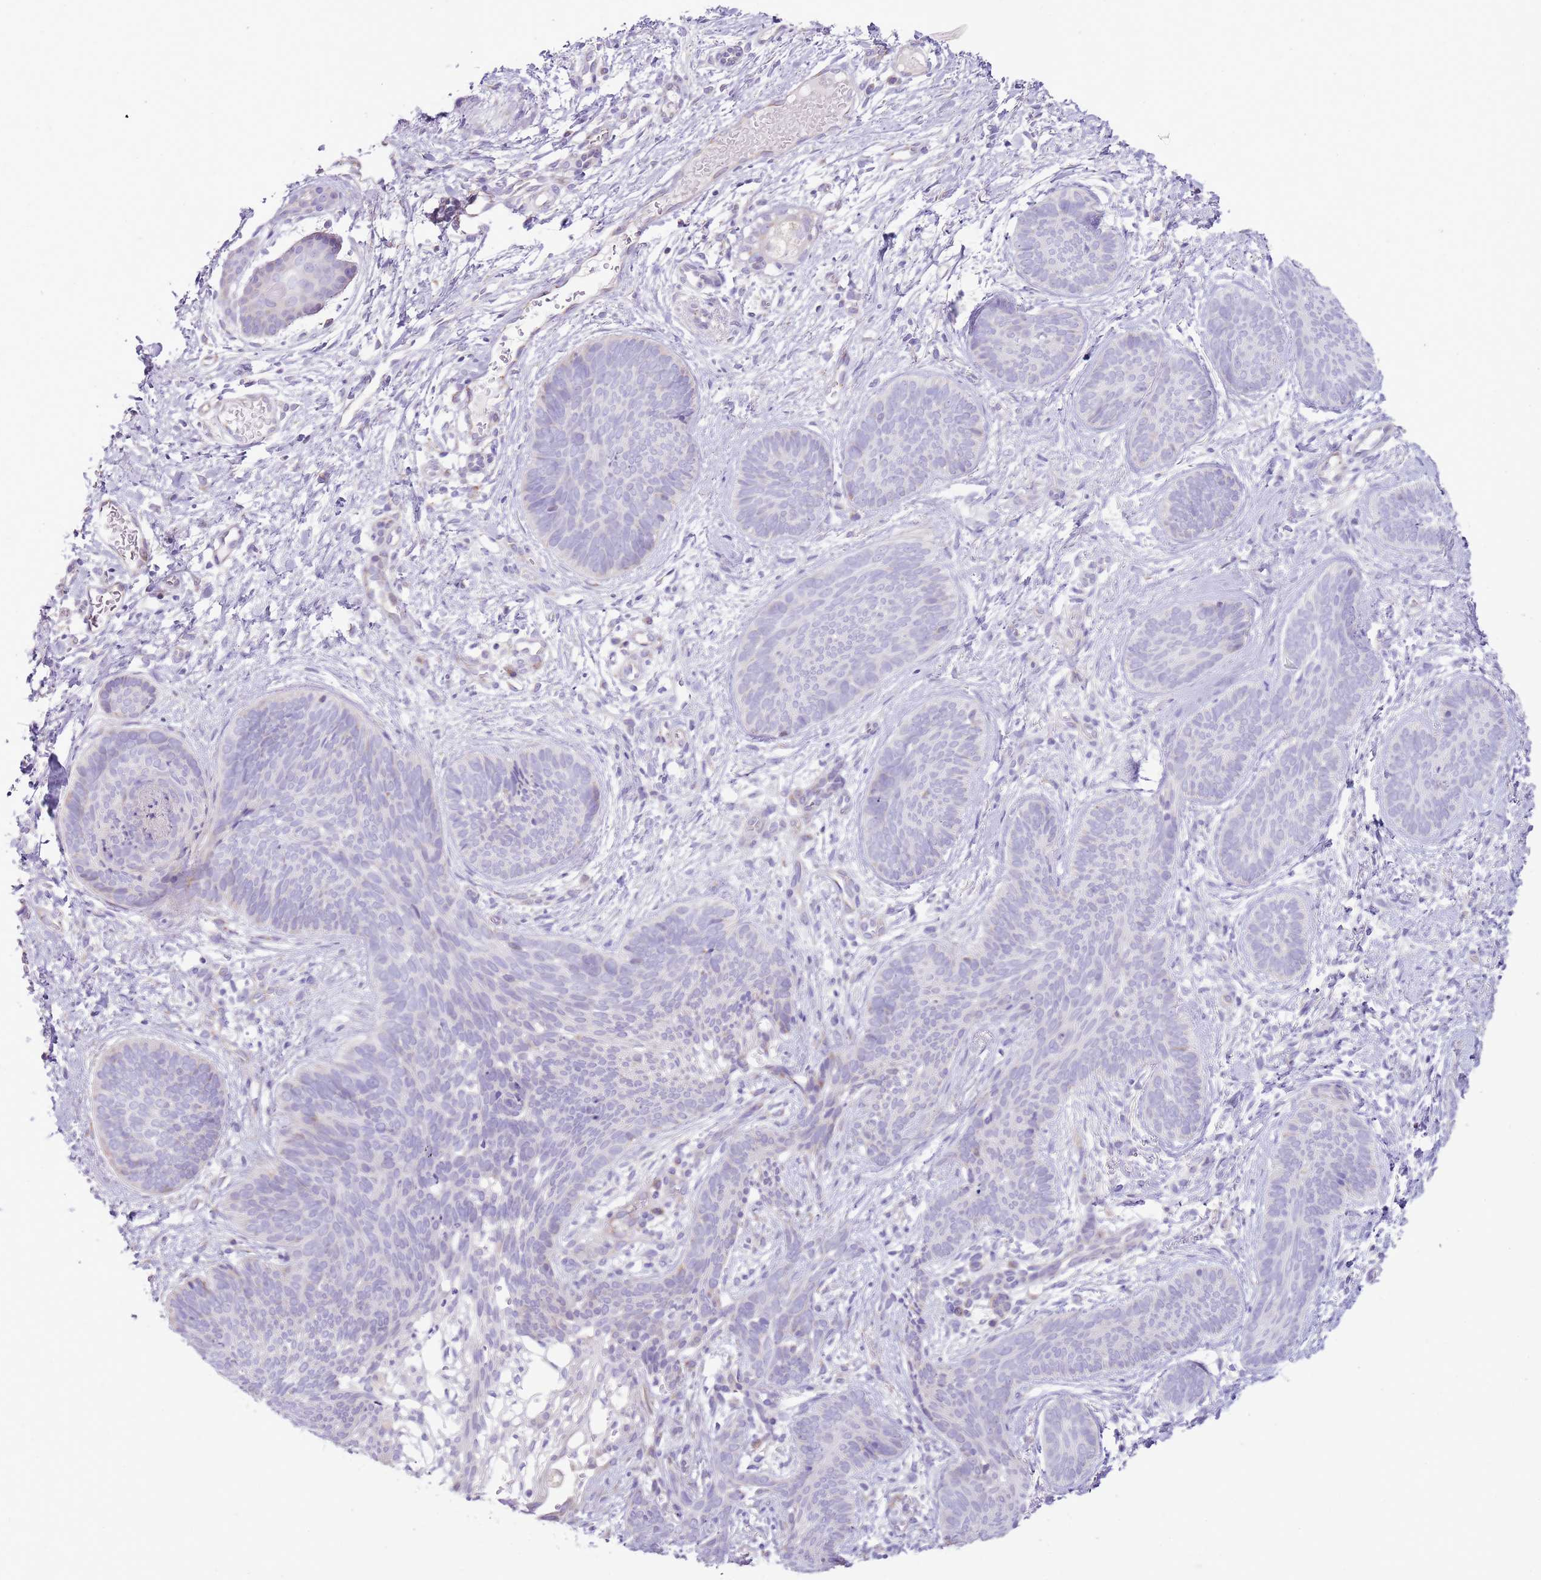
{"staining": {"intensity": "negative", "quantity": "none", "location": "none"}, "tissue": "skin cancer", "cell_type": "Tumor cells", "image_type": "cancer", "snomed": [{"axis": "morphology", "description": "Basal cell carcinoma"}, {"axis": "topography", "description": "Skin"}], "caption": "An image of basal cell carcinoma (skin) stained for a protein shows no brown staining in tumor cells.", "gene": "OAZ2", "patient": {"sex": "female", "age": 81}}